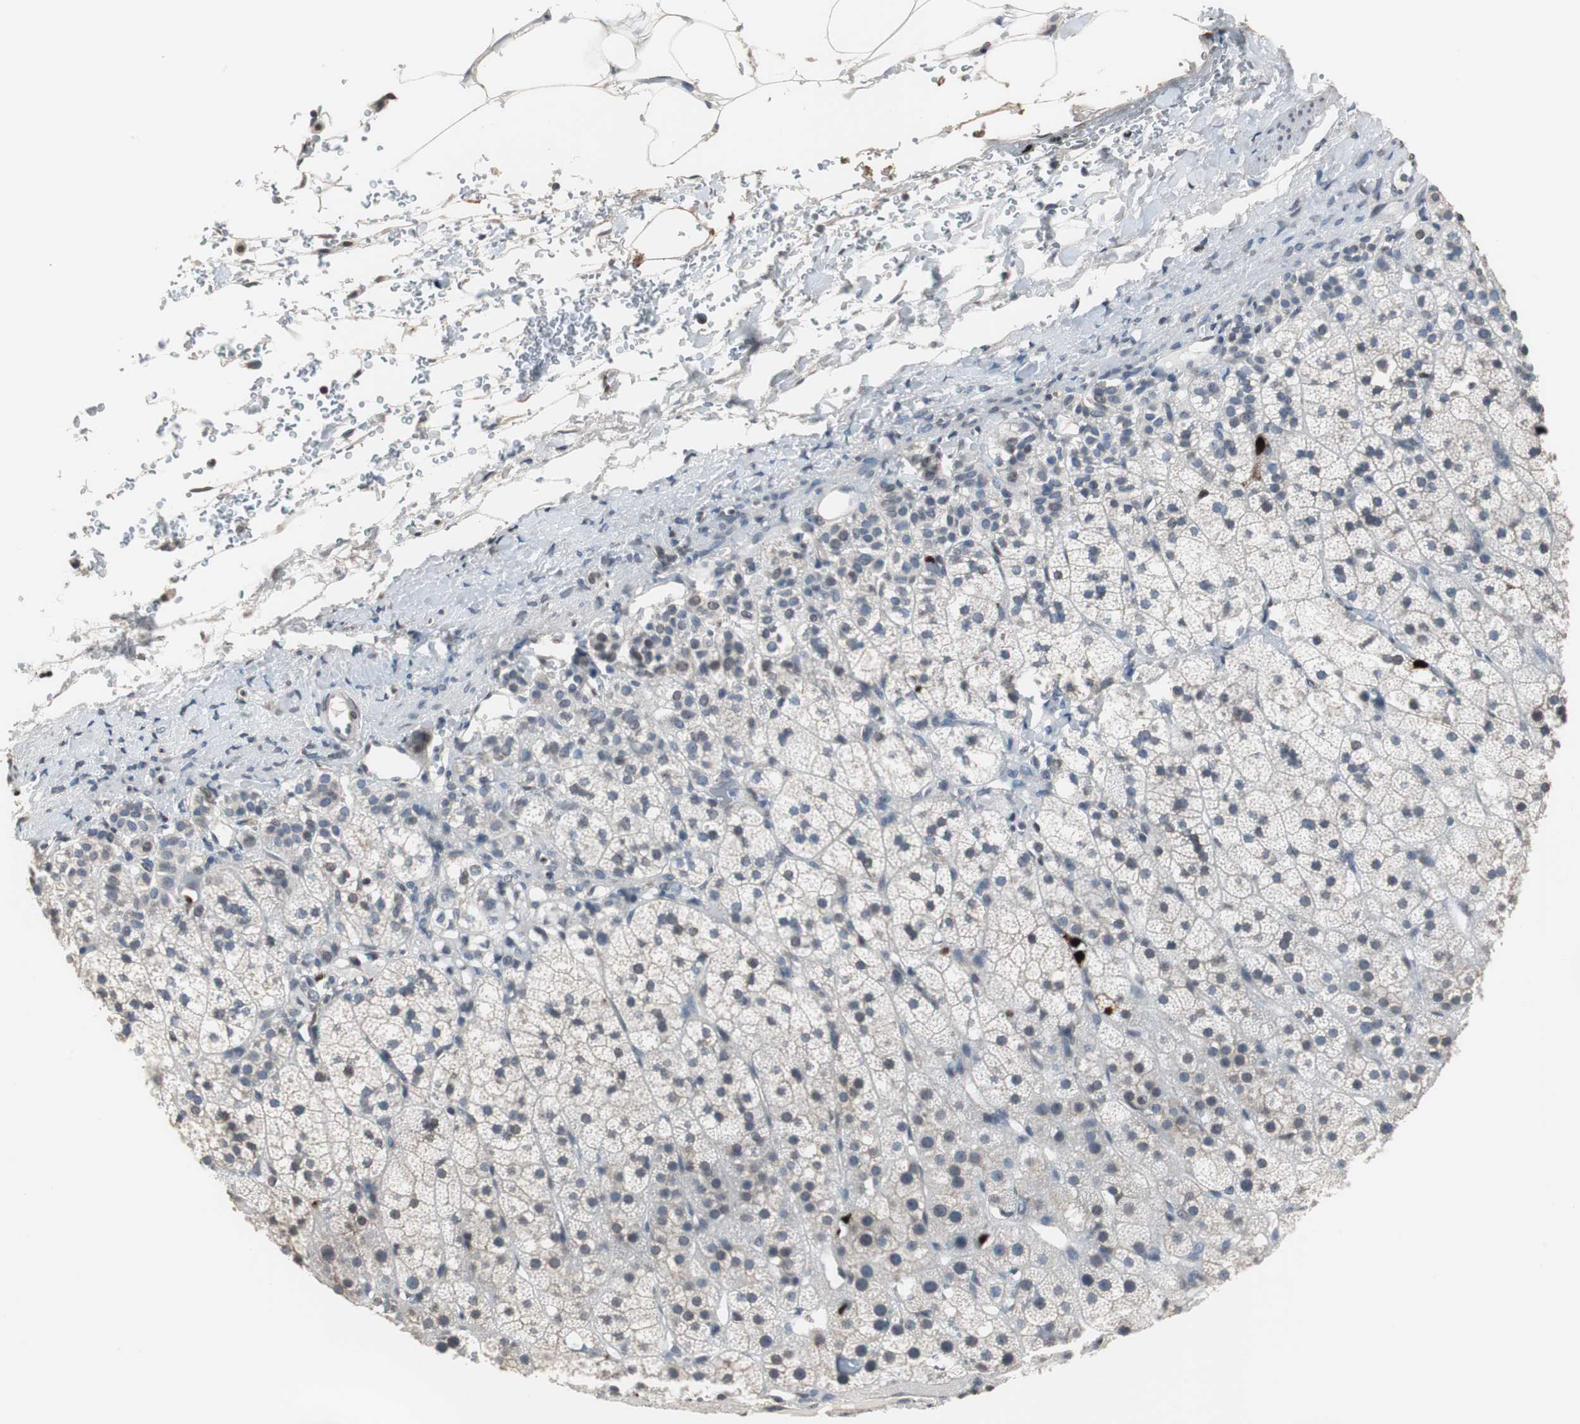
{"staining": {"intensity": "weak", "quantity": "<25%", "location": "nuclear"}, "tissue": "adrenal gland", "cell_type": "Glandular cells", "image_type": "normal", "snomed": [{"axis": "morphology", "description": "Normal tissue, NOS"}, {"axis": "topography", "description": "Adrenal gland"}], "caption": "Immunohistochemistry of unremarkable human adrenal gland shows no staining in glandular cells.", "gene": "TOP2A", "patient": {"sex": "male", "age": 35}}